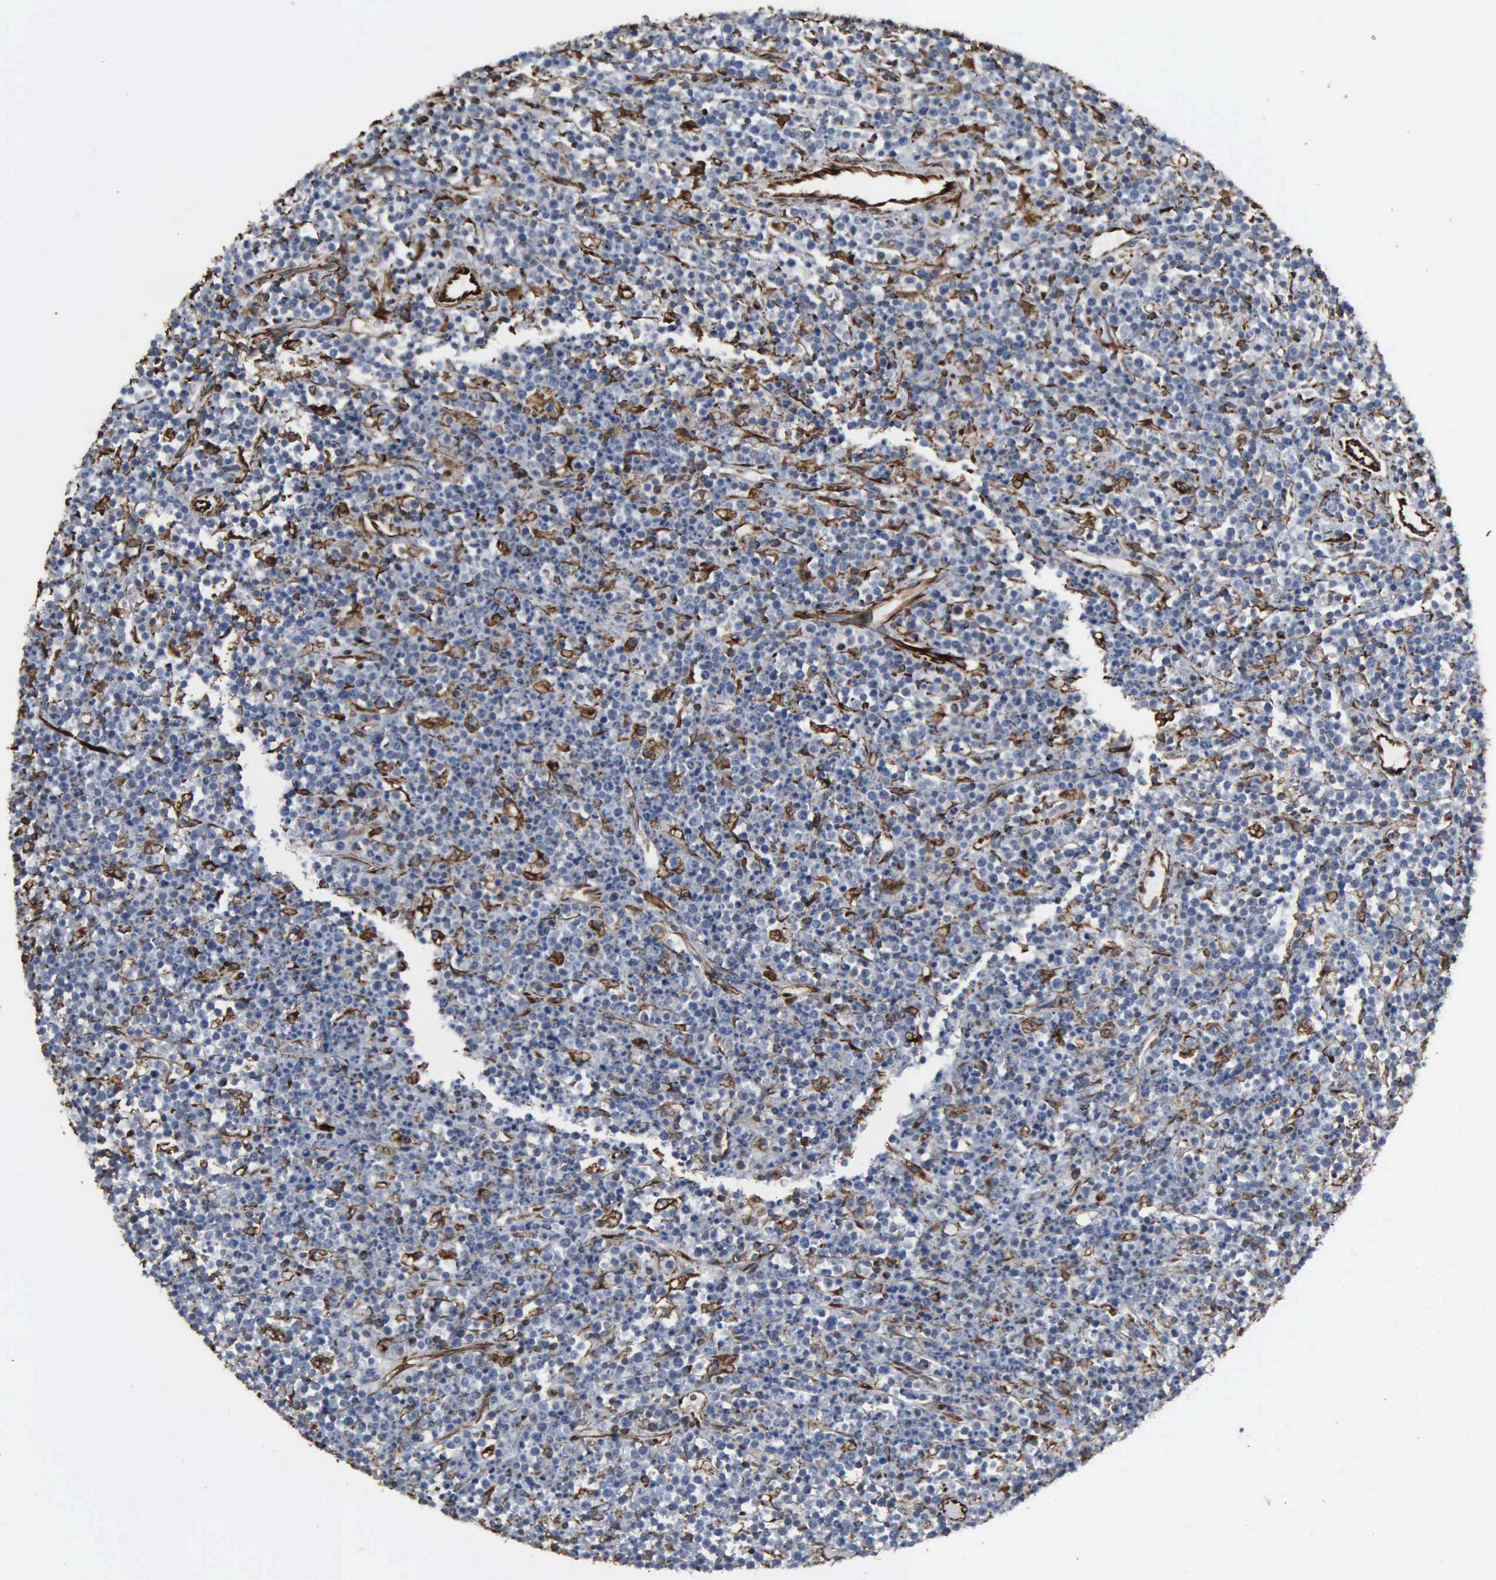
{"staining": {"intensity": "weak", "quantity": "<25%", "location": "nuclear"}, "tissue": "lymphoma", "cell_type": "Tumor cells", "image_type": "cancer", "snomed": [{"axis": "morphology", "description": "Malignant lymphoma, non-Hodgkin's type, High grade"}, {"axis": "topography", "description": "Ovary"}], "caption": "Tumor cells show no significant protein expression in lymphoma.", "gene": "CCNE1", "patient": {"sex": "female", "age": 56}}